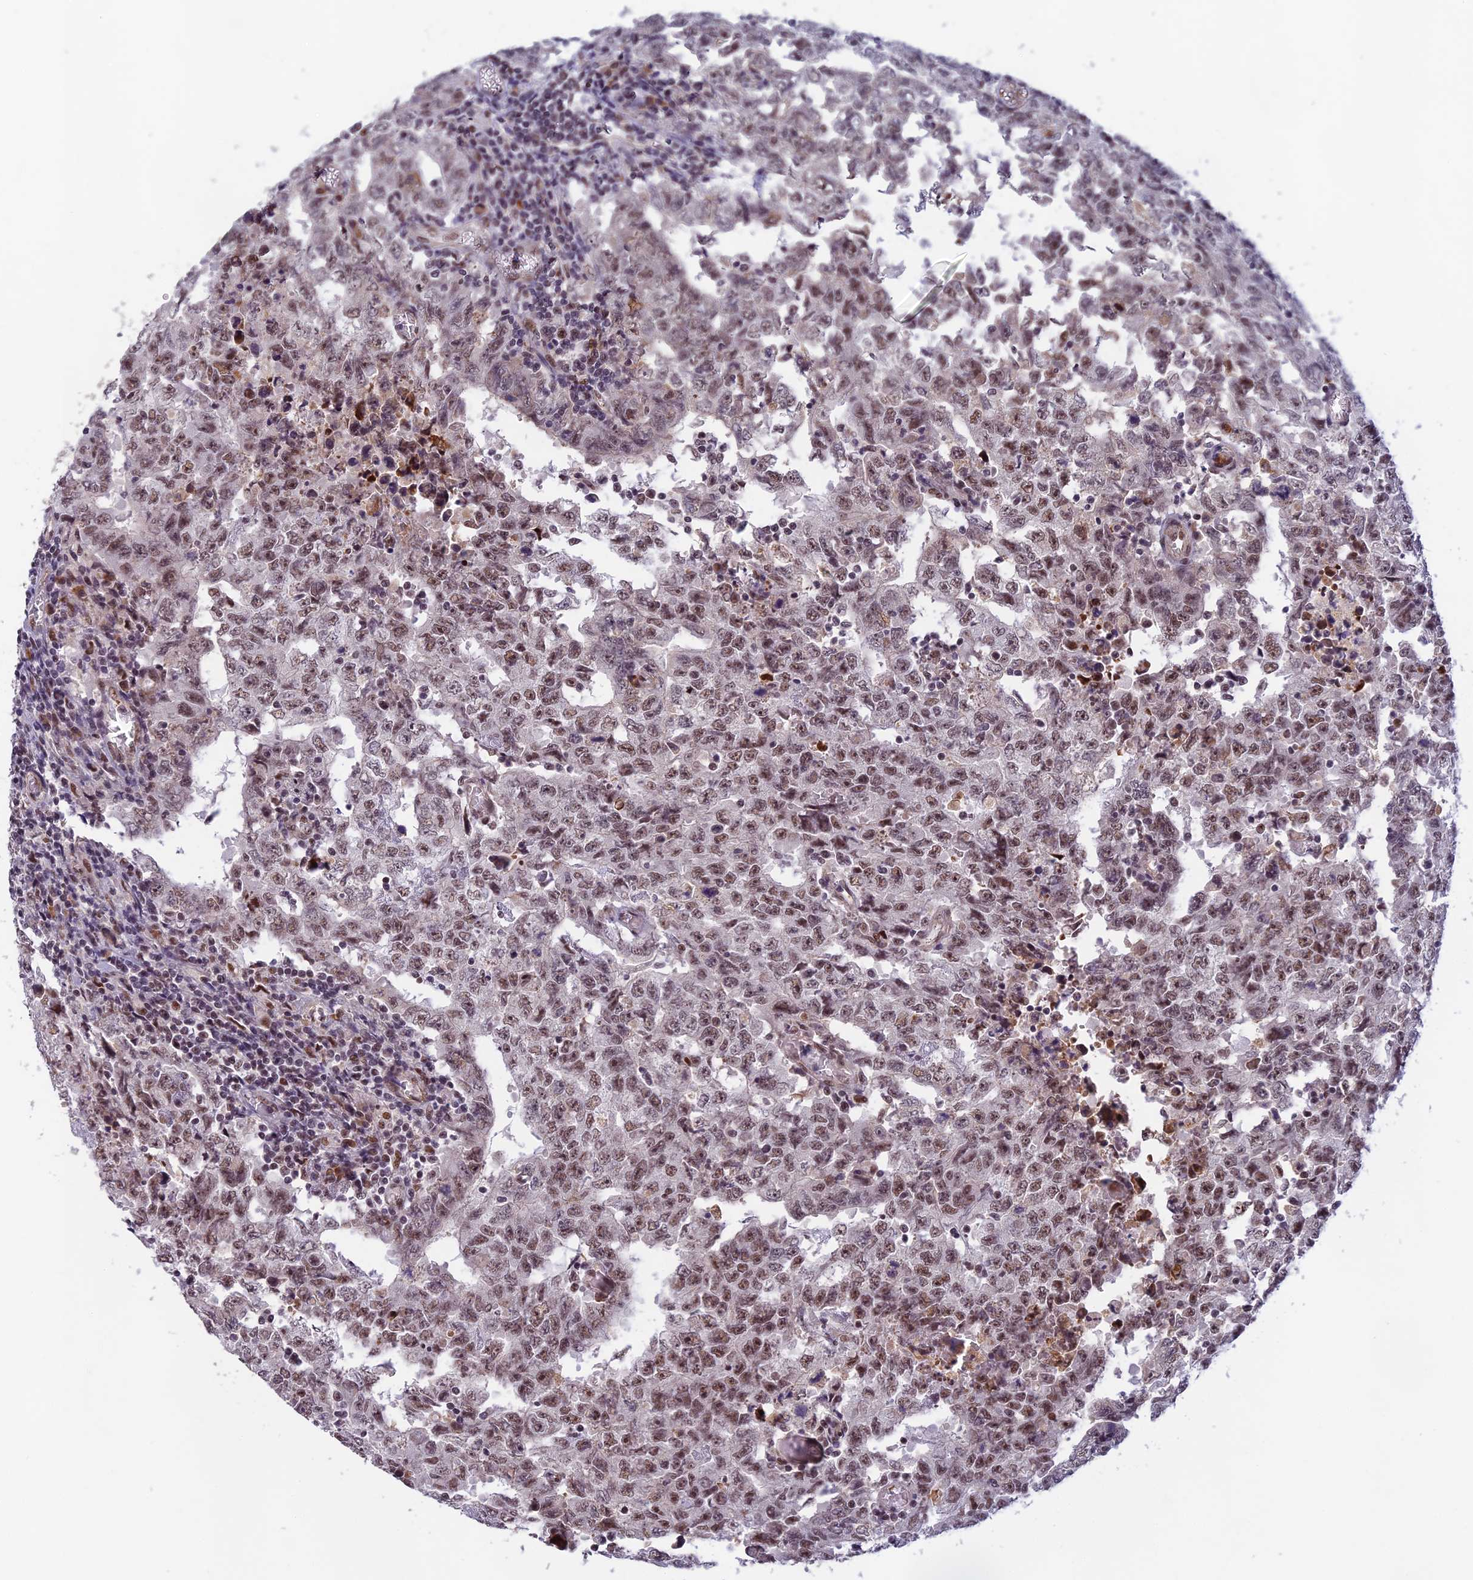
{"staining": {"intensity": "moderate", "quantity": ">75%", "location": "nuclear"}, "tissue": "testis cancer", "cell_type": "Tumor cells", "image_type": "cancer", "snomed": [{"axis": "morphology", "description": "Carcinoma, Embryonal, NOS"}, {"axis": "topography", "description": "Testis"}], "caption": "Immunohistochemical staining of testis embryonal carcinoma reveals medium levels of moderate nuclear expression in about >75% of tumor cells. (brown staining indicates protein expression, while blue staining denotes nuclei).", "gene": "MORF4L1", "patient": {"sex": "male", "age": 26}}